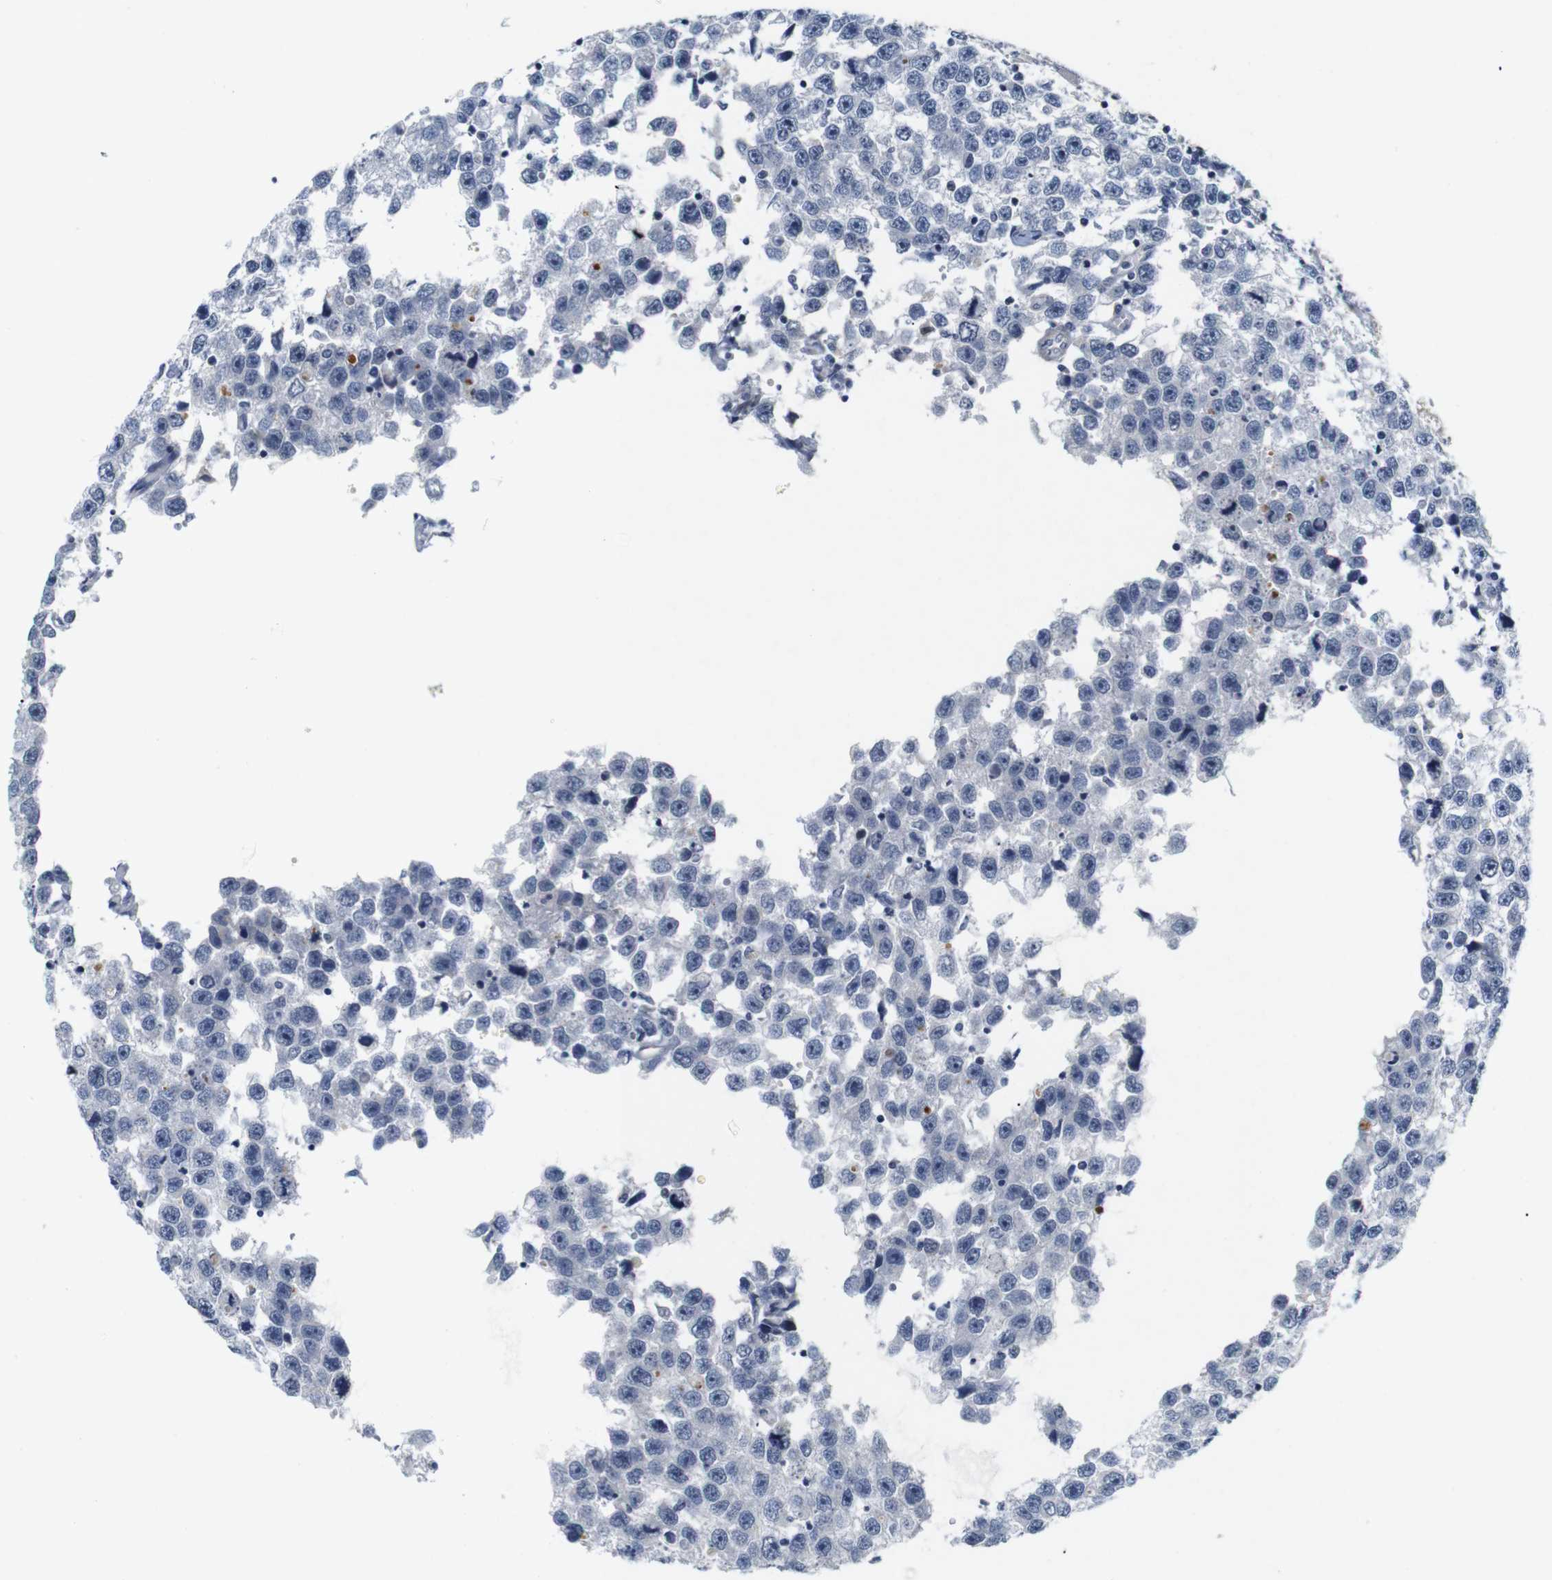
{"staining": {"intensity": "negative", "quantity": "none", "location": "none"}, "tissue": "testis cancer", "cell_type": "Tumor cells", "image_type": "cancer", "snomed": [{"axis": "morphology", "description": "Seminoma, NOS"}, {"axis": "topography", "description": "Testis"}], "caption": "Protein analysis of seminoma (testis) shows no significant positivity in tumor cells.", "gene": "CYB561", "patient": {"sex": "male", "age": 33}}